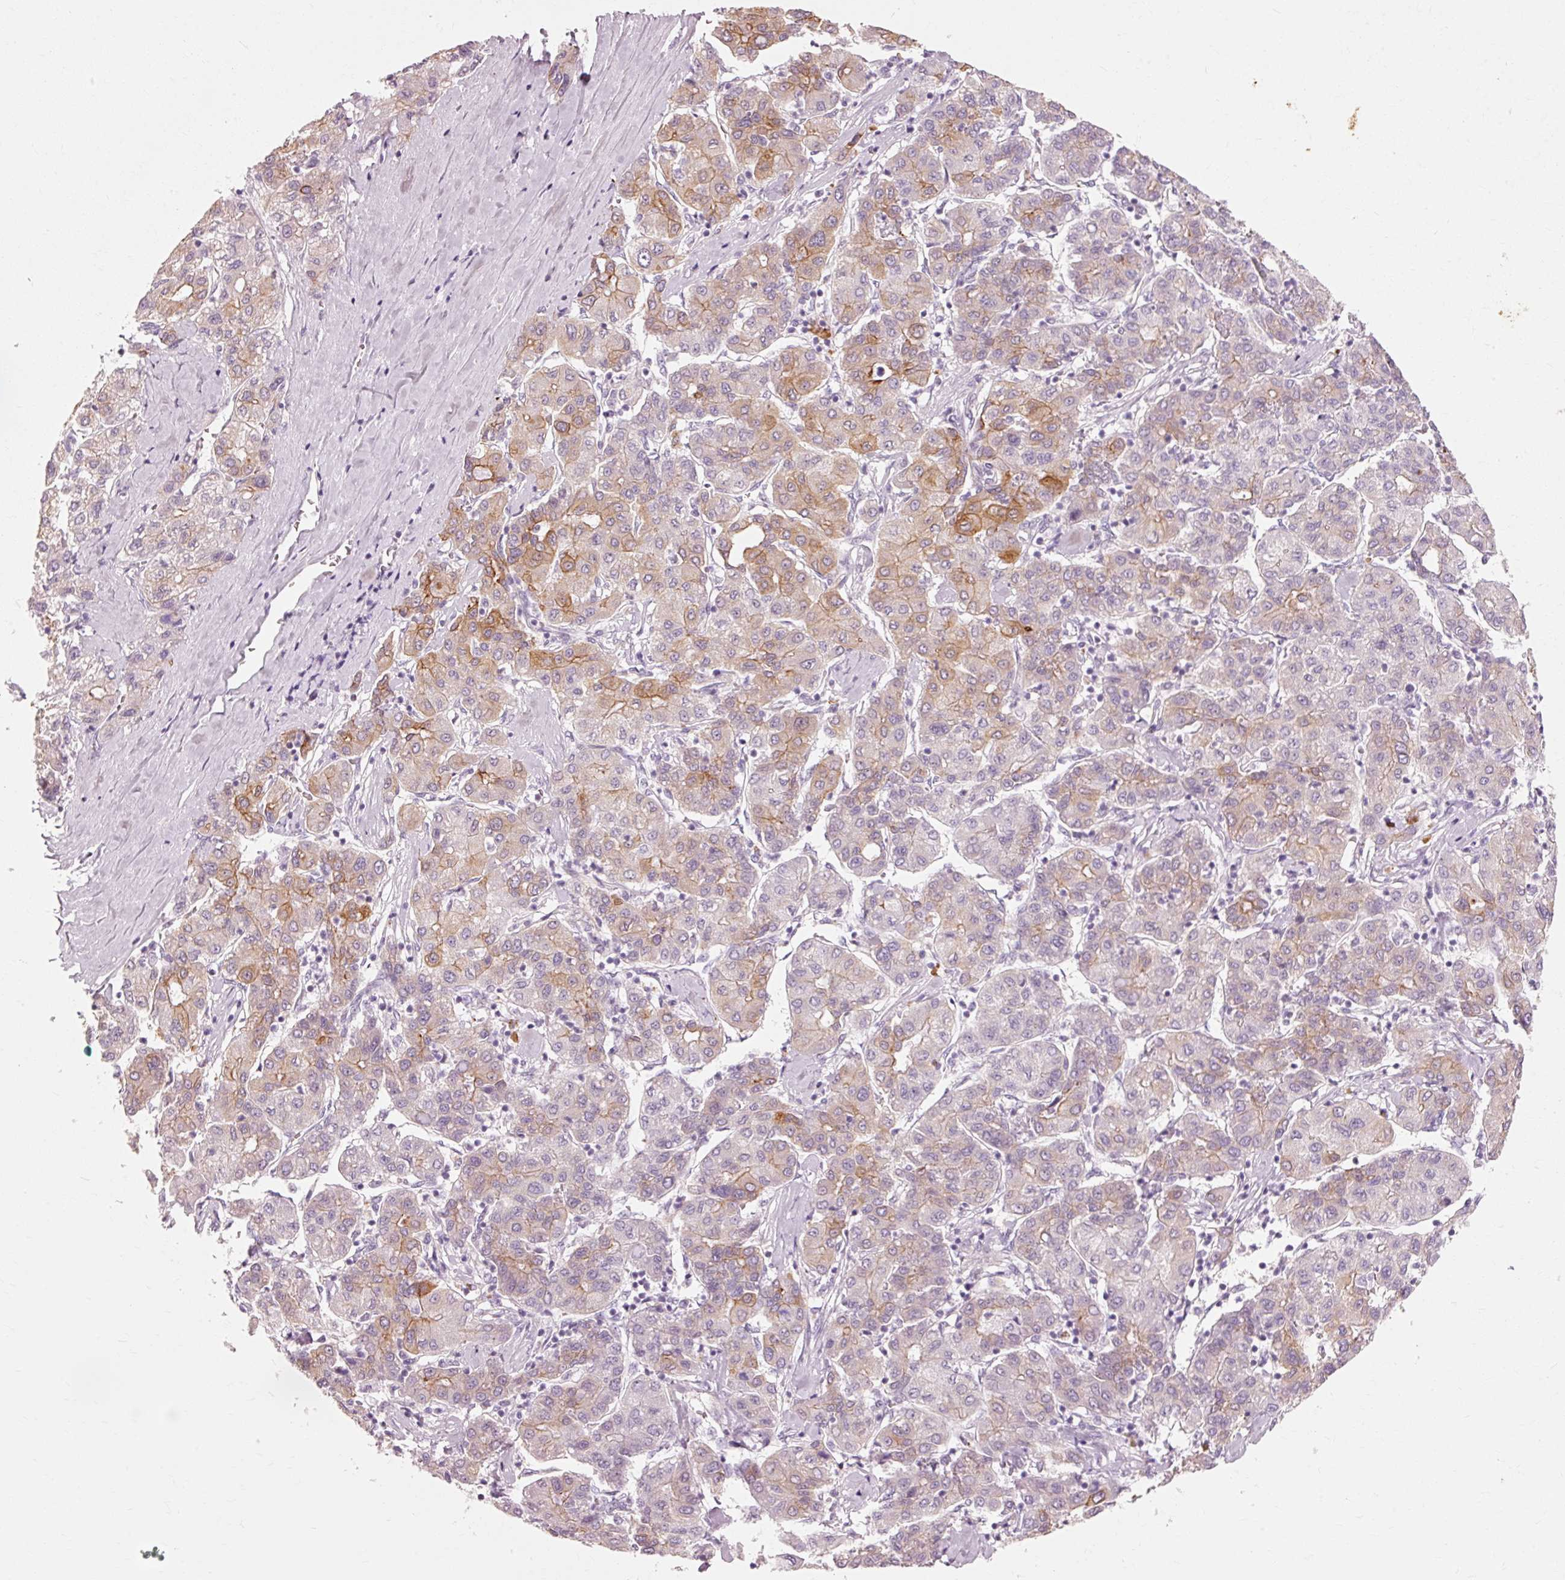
{"staining": {"intensity": "moderate", "quantity": "25%-75%", "location": "cytoplasmic/membranous"}, "tissue": "liver cancer", "cell_type": "Tumor cells", "image_type": "cancer", "snomed": [{"axis": "morphology", "description": "Carcinoma, Hepatocellular, NOS"}, {"axis": "topography", "description": "Liver"}], "caption": "Immunohistochemical staining of hepatocellular carcinoma (liver) reveals medium levels of moderate cytoplasmic/membranous expression in about 25%-75% of tumor cells.", "gene": "TRIM73", "patient": {"sex": "male", "age": 65}}